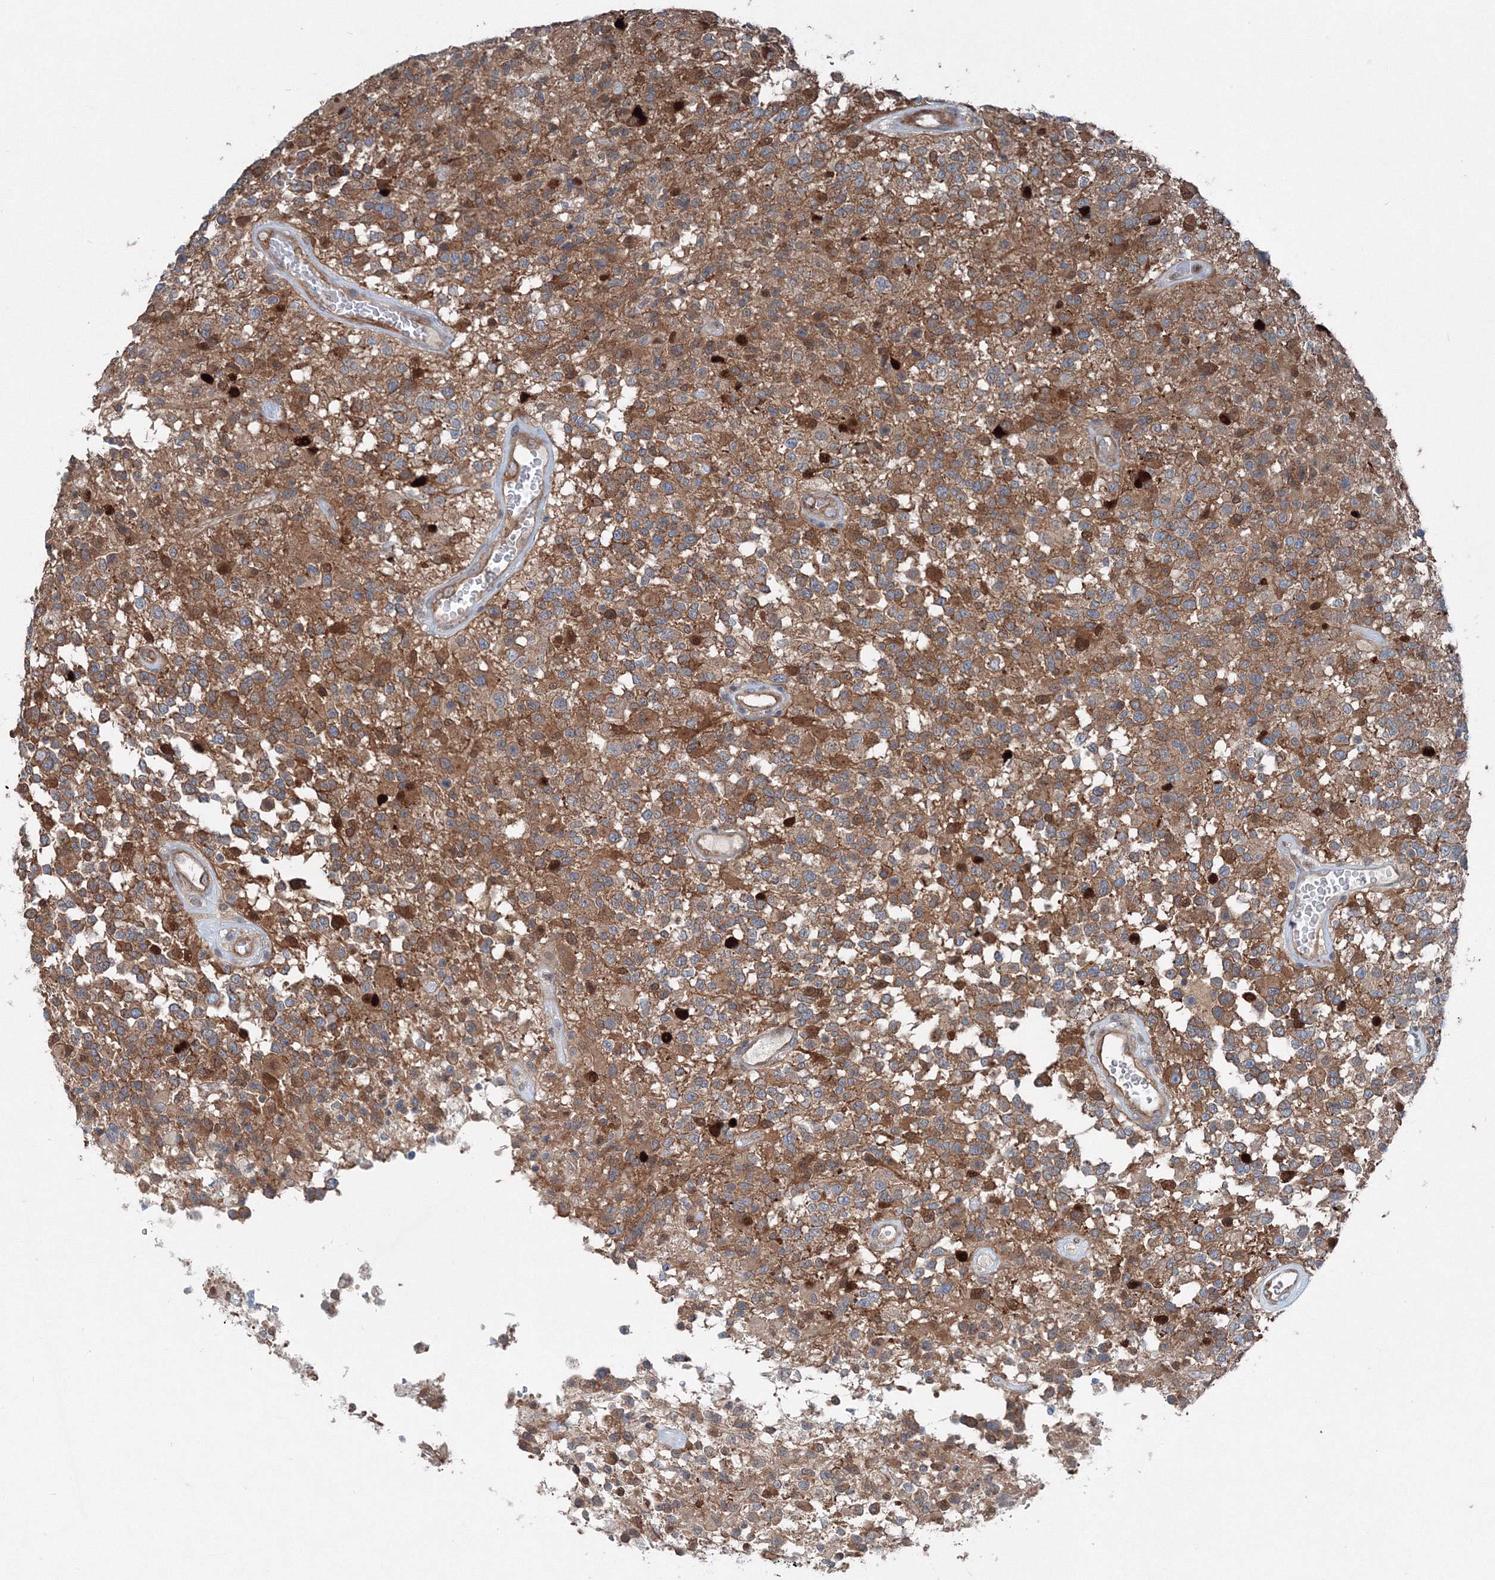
{"staining": {"intensity": "moderate", "quantity": ">75%", "location": "cytoplasmic/membranous"}, "tissue": "glioma", "cell_type": "Tumor cells", "image_type": "cancer", "snomed": [{"axis": "morphology", "description": "Glioma, malignant, High grade"}, {"axis": "morphology", "description": "Glioblastoma, NOS"}, {"axis": "topography", "description": "Brain"}], "caption": "Glioblastoma stained for a protein (brown) demonstrates moderate cytoplasmic/membranous positive staining in approximately >75% of tumor cells.", "gene": "TPRKB", "patient": {"sex": "male", "age": 60}}